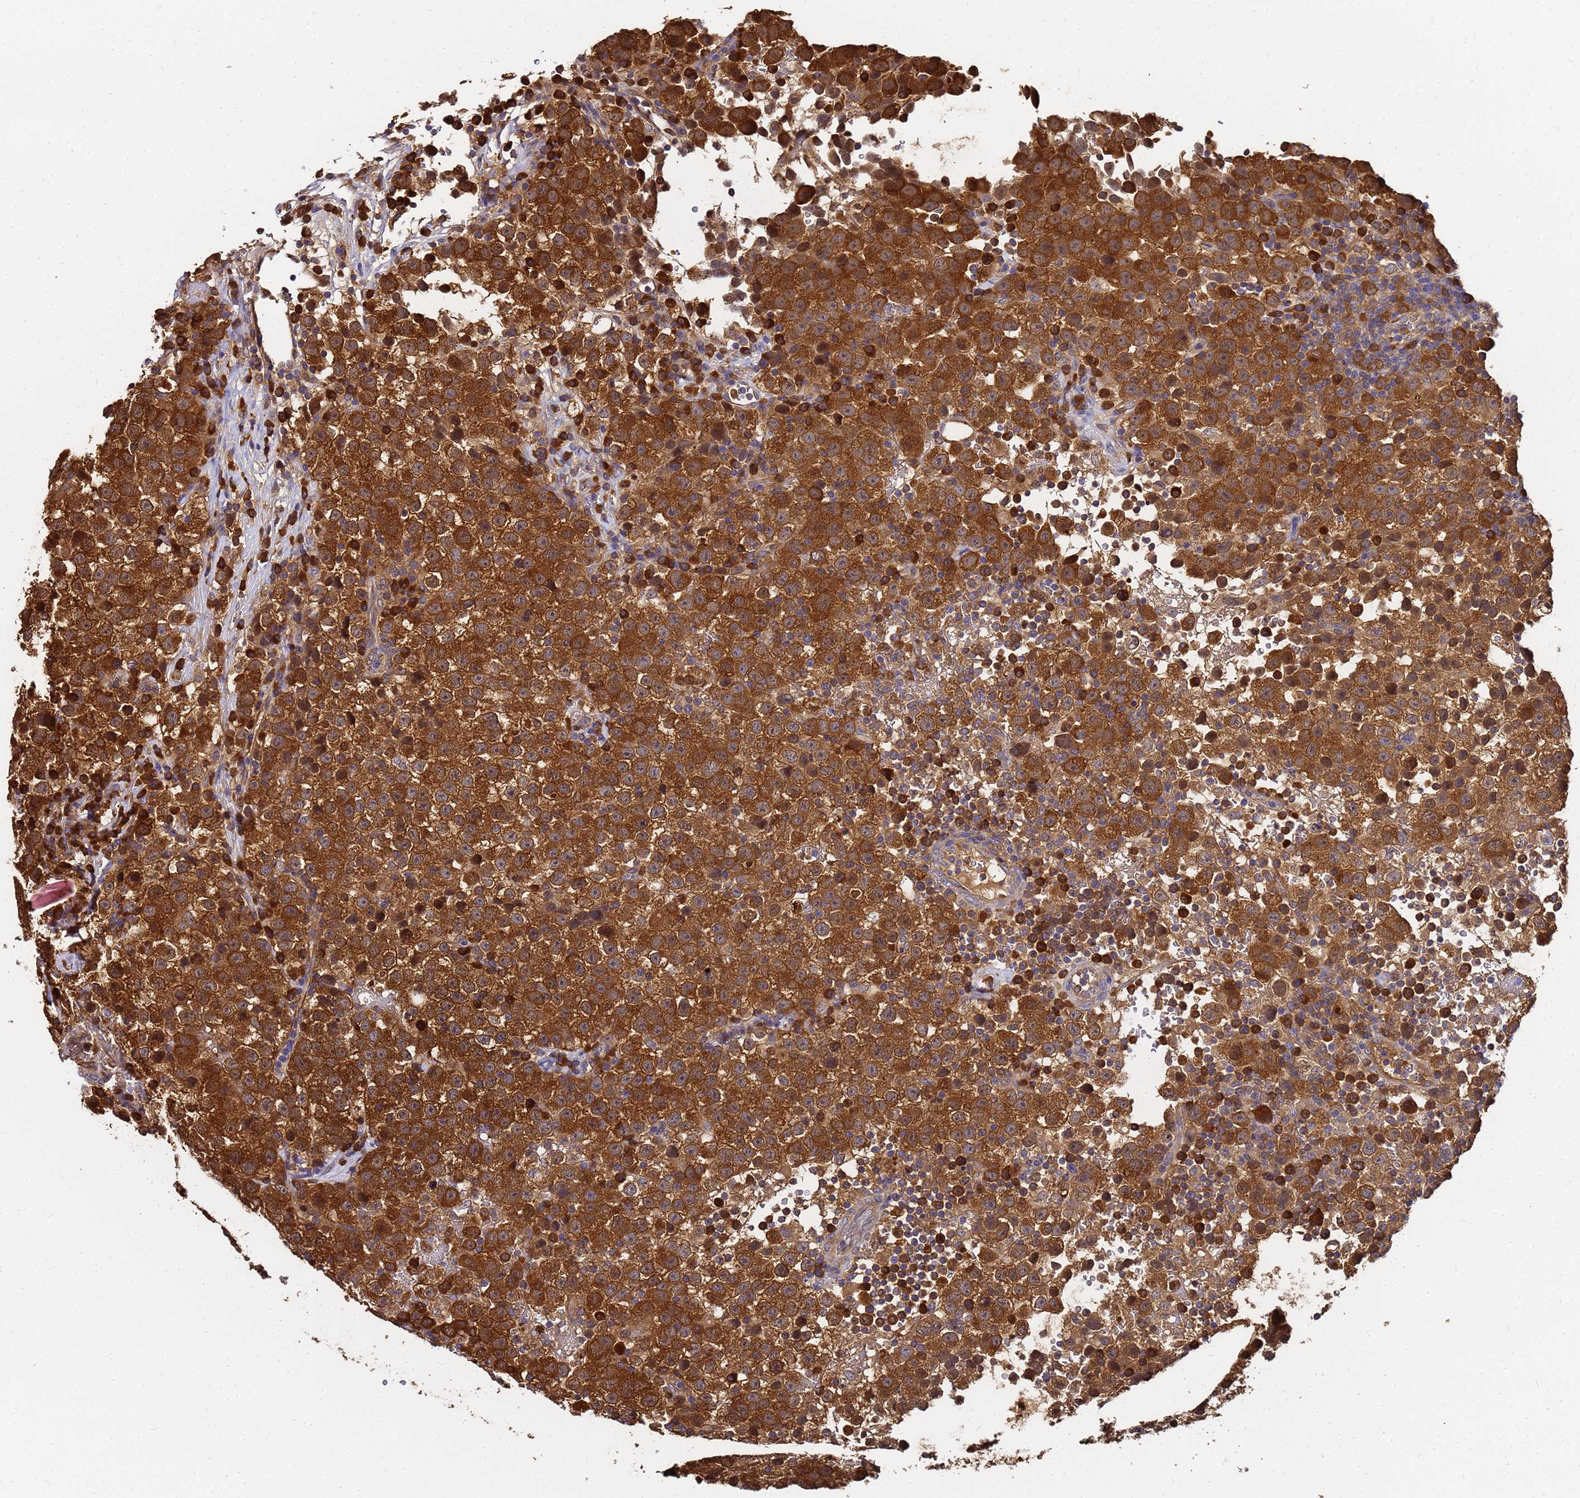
{"staining": {"intensity": "strong", "quantity": ">75%", "location": "cytoplasmic/membranous"}, "tissue": "testis cancer", "cell_type": "Tumor cells", "image_type": "cancer", "snomed": [{"axis": "morphology", "description": "Seminoma, NOS"}, {"axis": "topography", "description": "Testis"}], "caption": "This micrograph exhibits immunohistochemistry staining of seminoma (testis), with high strong cytoplasmic/membranous staining in approximately >75% of tumor cells.", "gene": "NME1-NME2", "patient": {"sex": "male", "age": 22}}